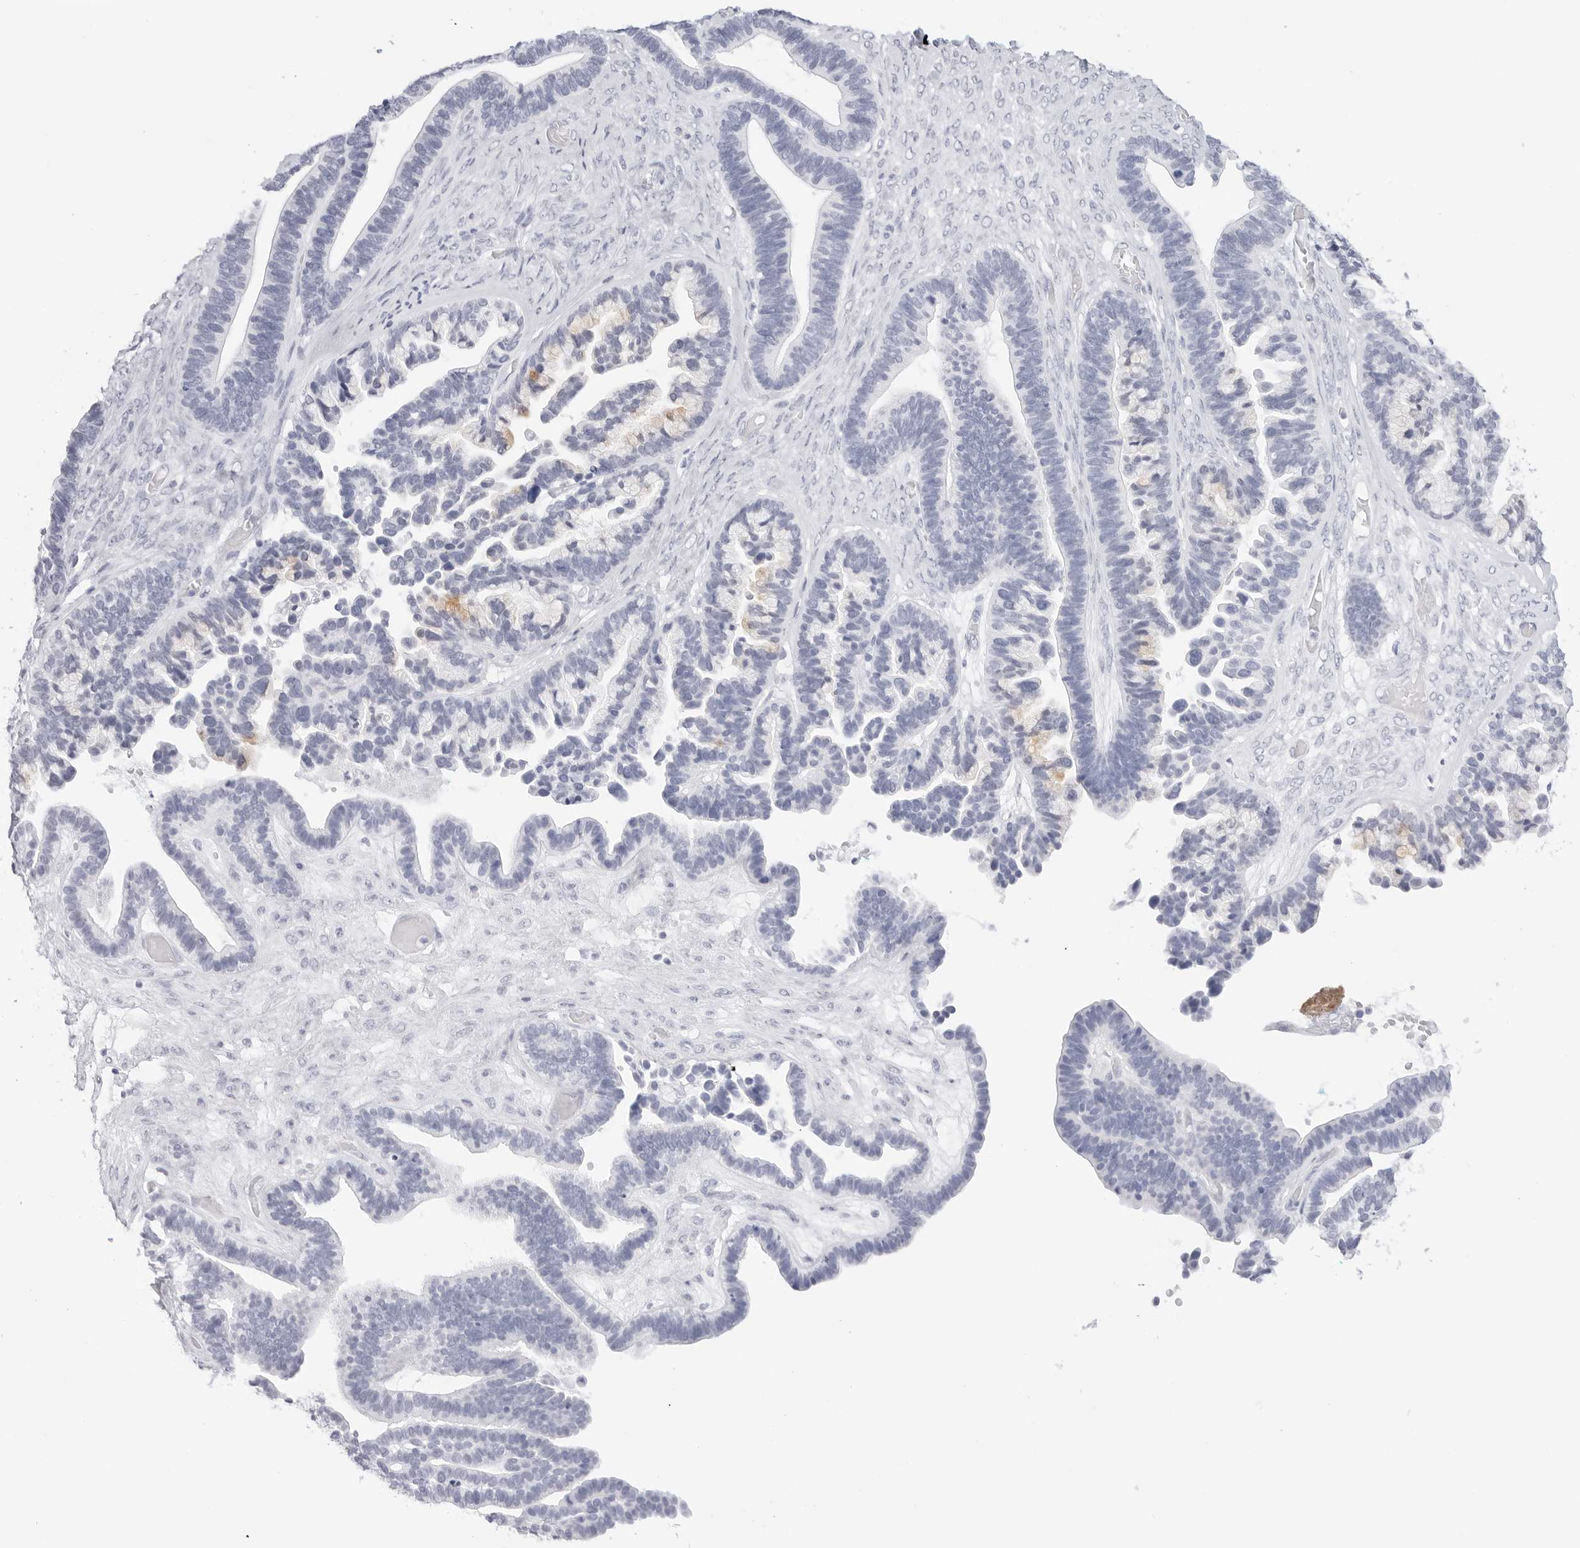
{"staining": {"intensity": "negative", "quantity": "none", "location": "none"}, "tissue": "ovarian cancer", "cell_type": "Tumor cells", "image_type": "cancer", "snomed": [{"axis": "morphology", "description": "Cystadenocarcinoma, serous, NOS"}, {"axis": "topography", "description": "Ovary"}], "caption": "IHC of serous cystadenocarcinoma (ovarian) reveals no staining in tumor cells.", "gene": "TFF2", "patient": {"sex": "female", "age": 56}}